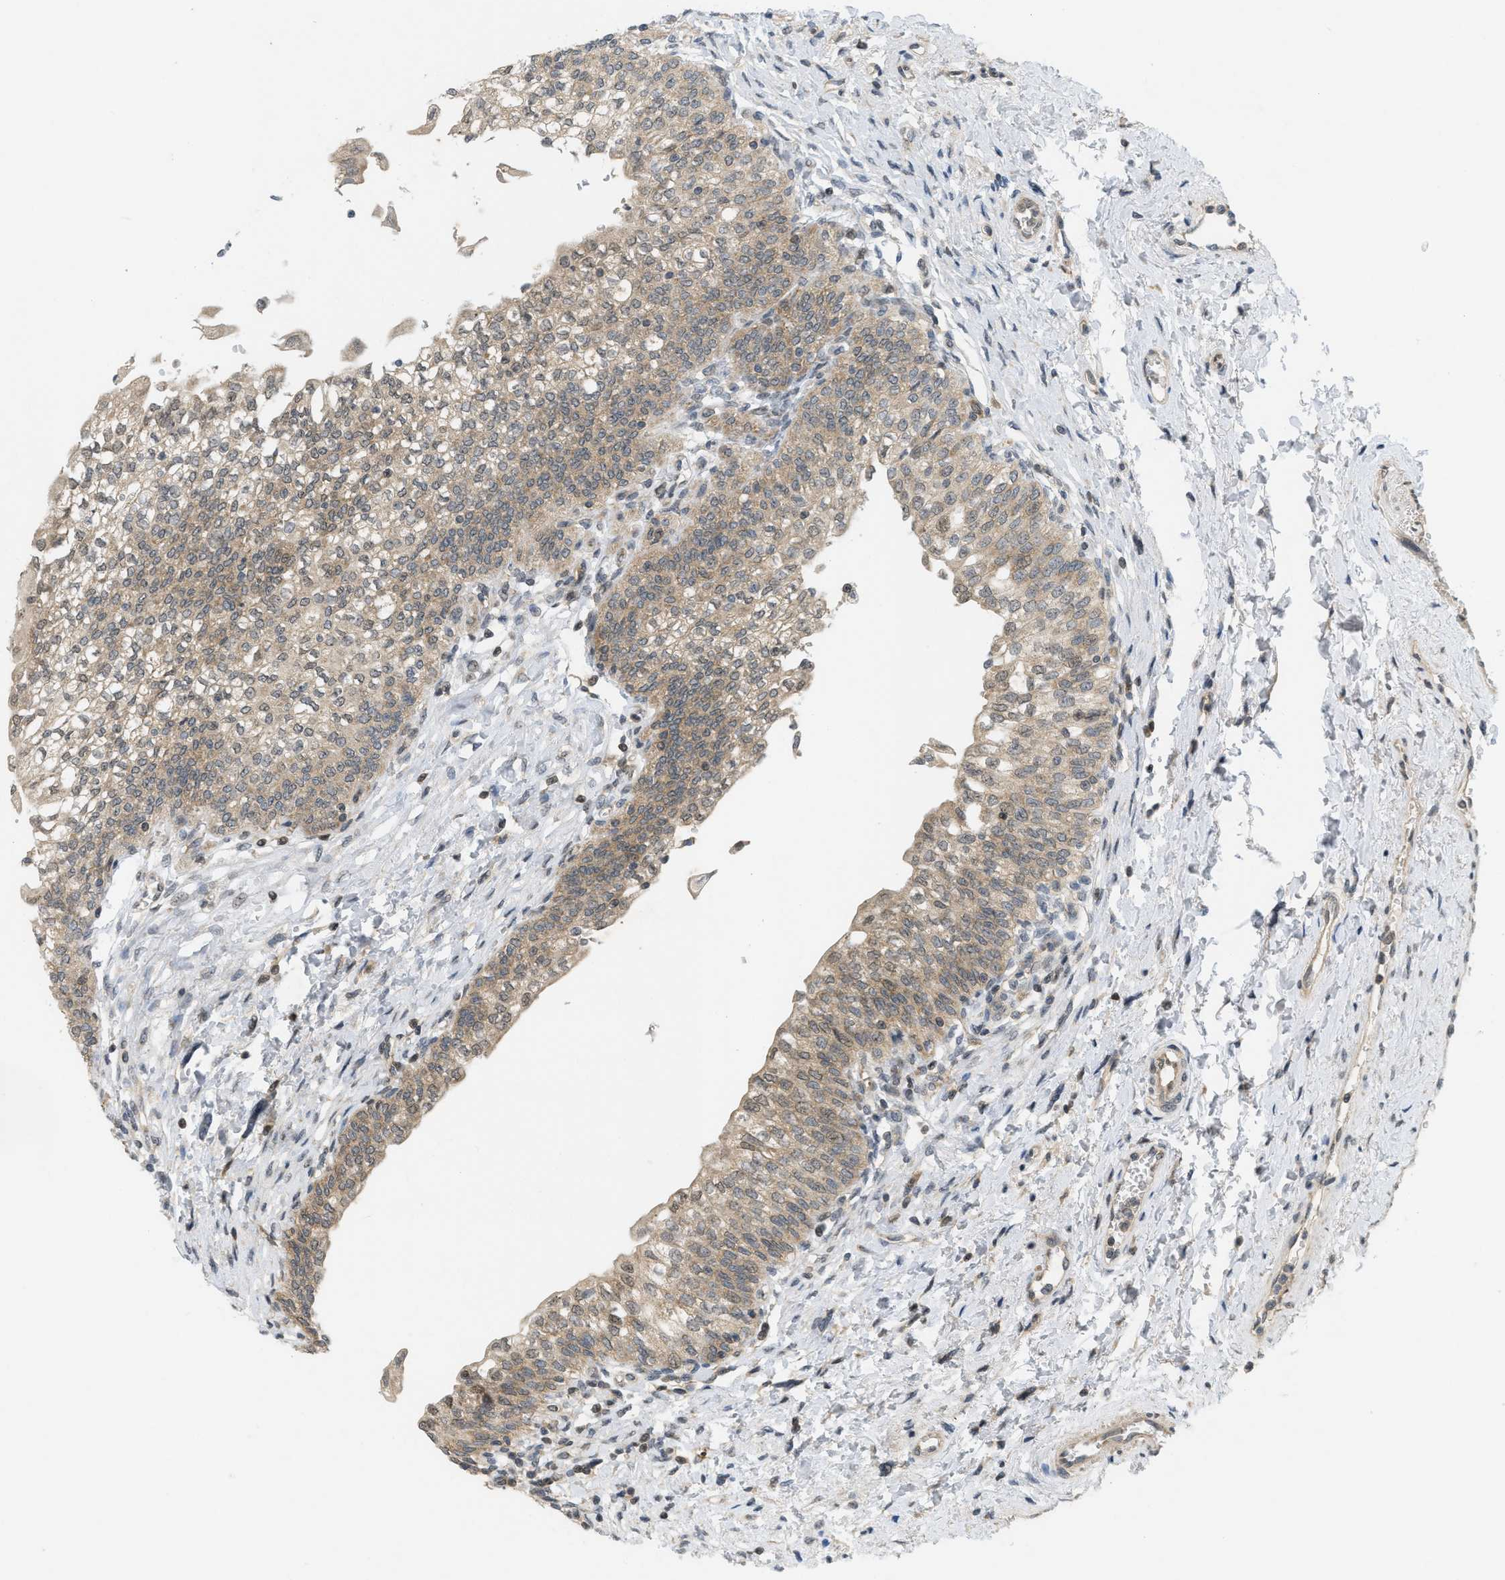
{"staining": {"intensity": "strong", "quantity": "25%-75%", "location": "cytoplasmic/membranous"}, "tissue": "urinary bladder", "cell_type": "Urothelial cells", "image_type": "normal", "snomed": [{"axis": "morphology", "description": "Normal tissue, NOS"}, {"axis": "topography", "description": "Urinary bladder"}], "caption": "Normal urinary bladder demonstrates strong cytoplasmic/membranous positivity in about 25%-75% of urothelial cells.", "gene": "PRKD1", "patient": {"sex": "male", "age": 55}}